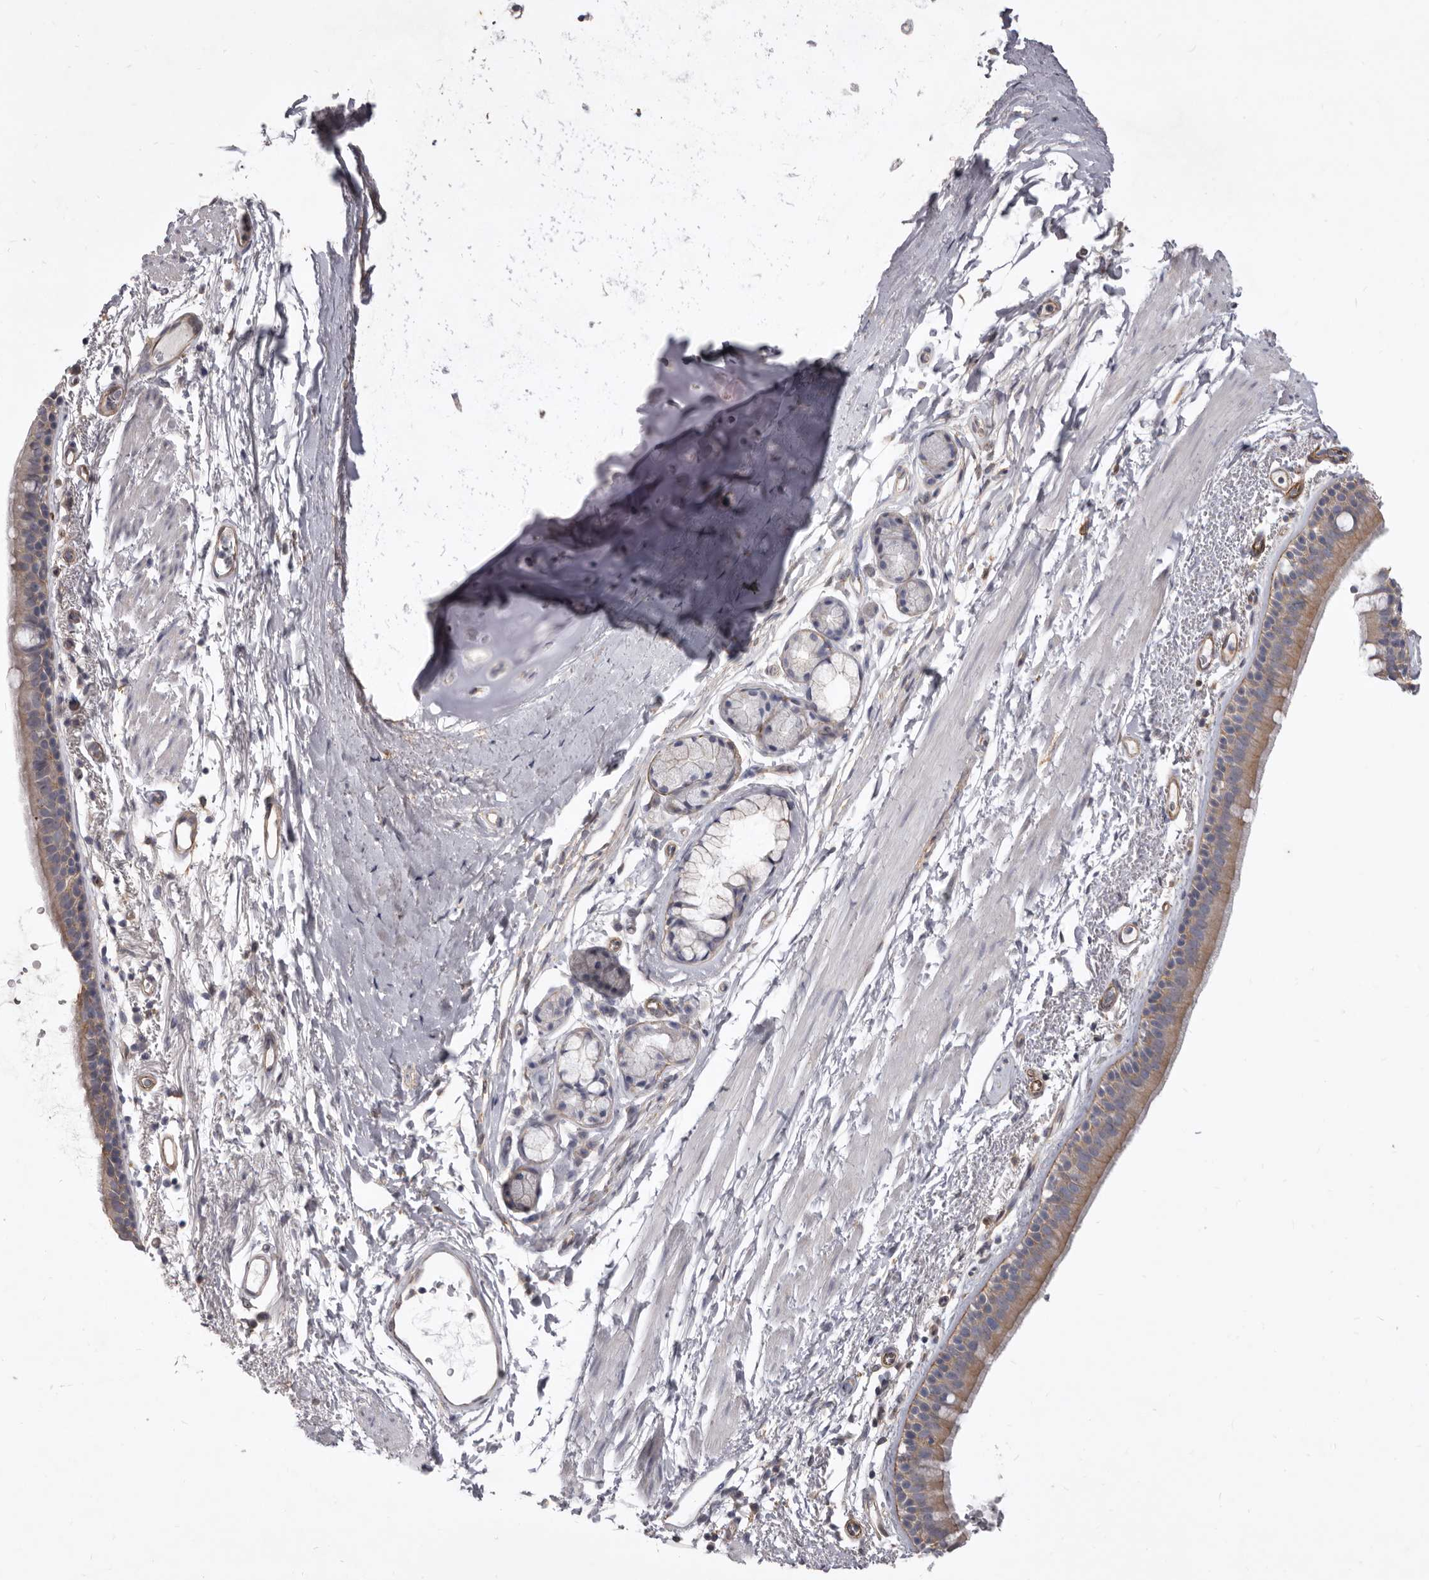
{"staining": {"intensity": "weak", "quantity": ">75%", "location": "cytoplasmic/membranous"}, "tissue": "bronchus", "cell_type": "Respiratory epithelial cells", "image_type": "normal", "snomed": [{"axis": "morphology", "description": "Normal tissue, NOS"}, {"axis": "topography", "description": "Lymph node"}, {"axis": "topography", "description": "Bronchus"}], "caption": "Protein analysis of benign bronchus demonstrates weak cytoplasmic/membranous expression in approximately >75% of respiratory epithelial cells.", "gene": "P2RX6", "patient": {"sex": "female", "age": 70}}